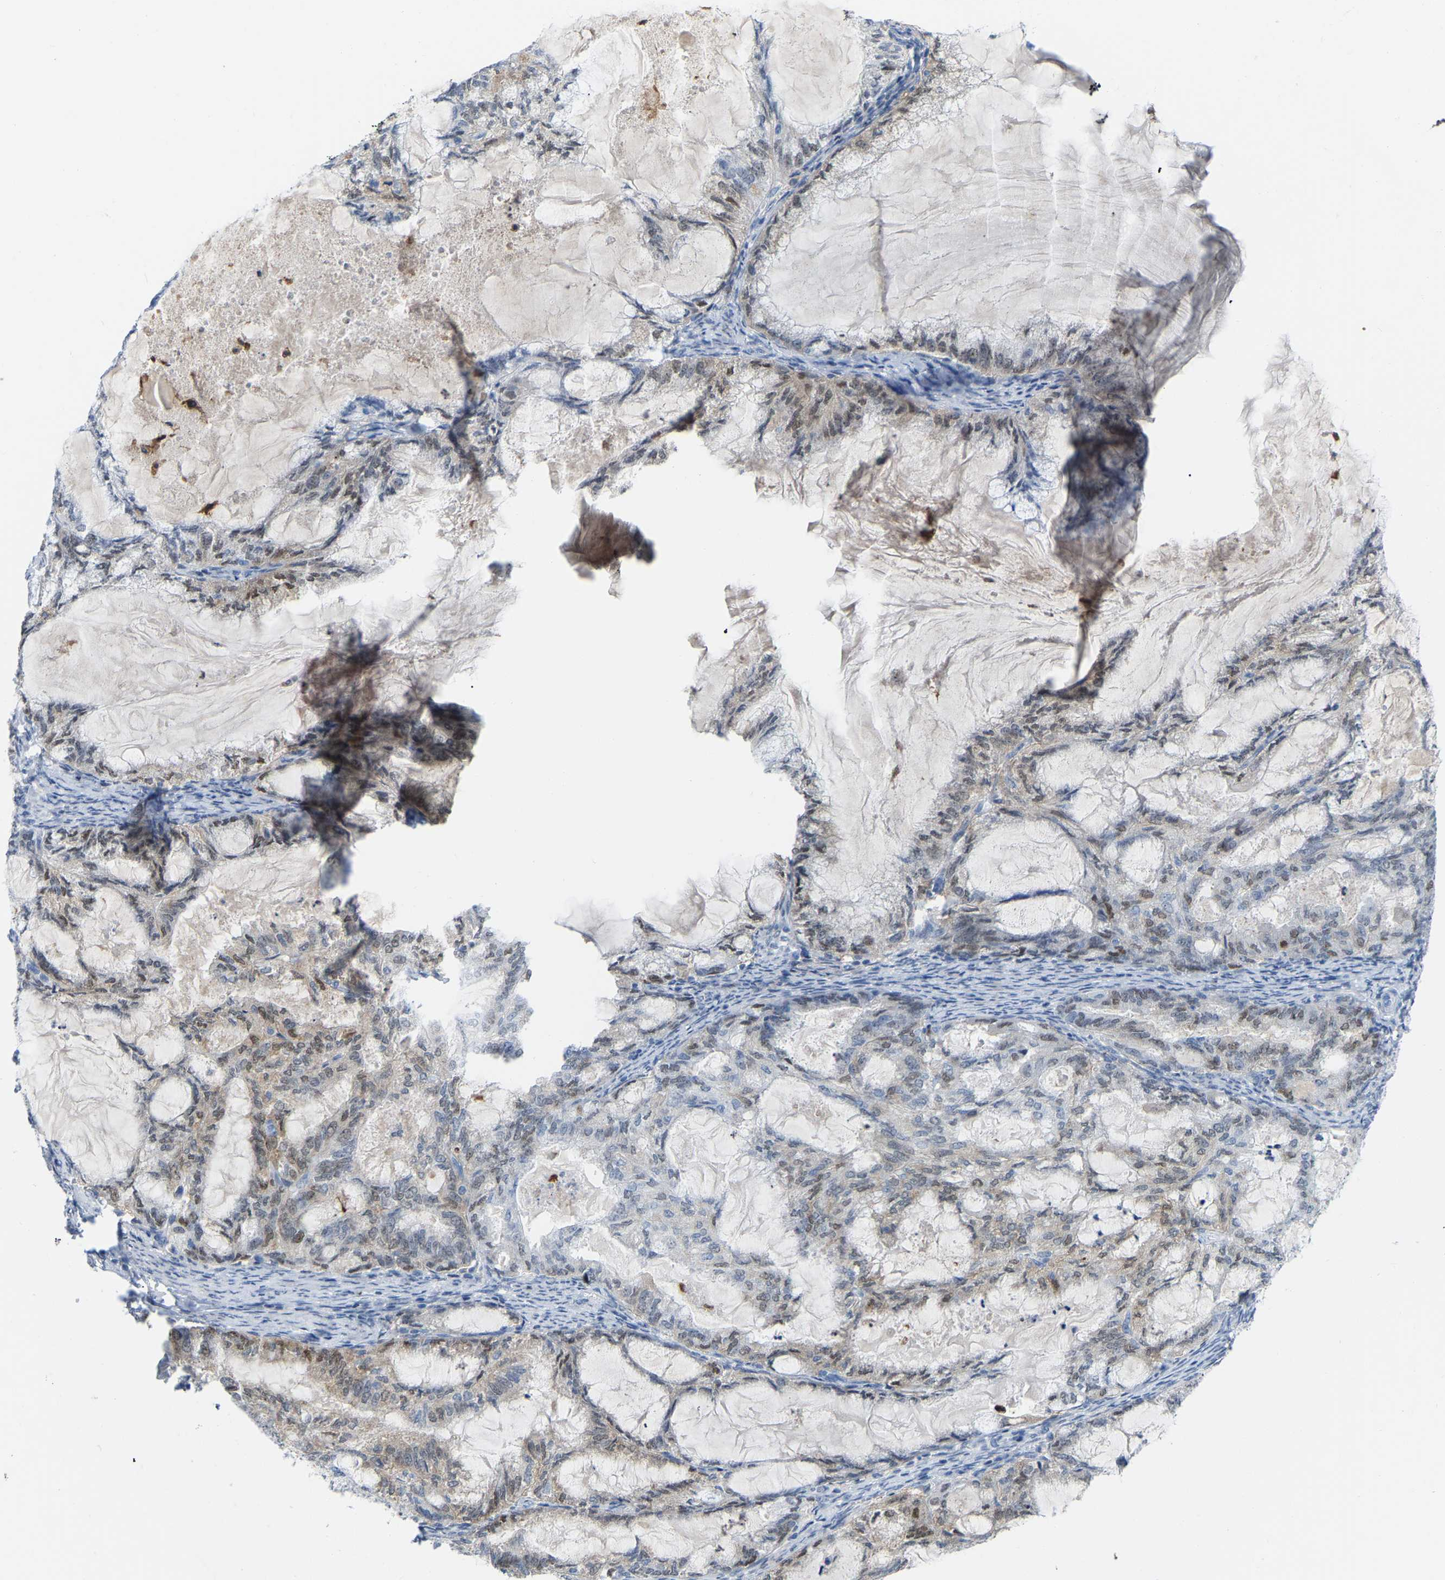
{"staining": {"intensity": "weak", "quantity": "25%-75%", "location": "cytoplasmic/membranous,nuclear"}, "tissue": "endometrial cancer", "cell_type": "Tumor cells", "image_type": "cancer", "snomed": [{"axis": "morphology", "description": "Adenocarcinoma, NOS"}, {"axis": "topography", "description": "Endometrium"}], "caption": "A high-resolution photomicrograph shows immunohistochemistry staining of adenocarcinoma (endometrial), which exhibits weak cytoplasmic/membranous and nuclear expression in approximately 25%-75% of tumor cells.", "gene": "ABTB2", "patient": {"sex": "female", "age": 86}}